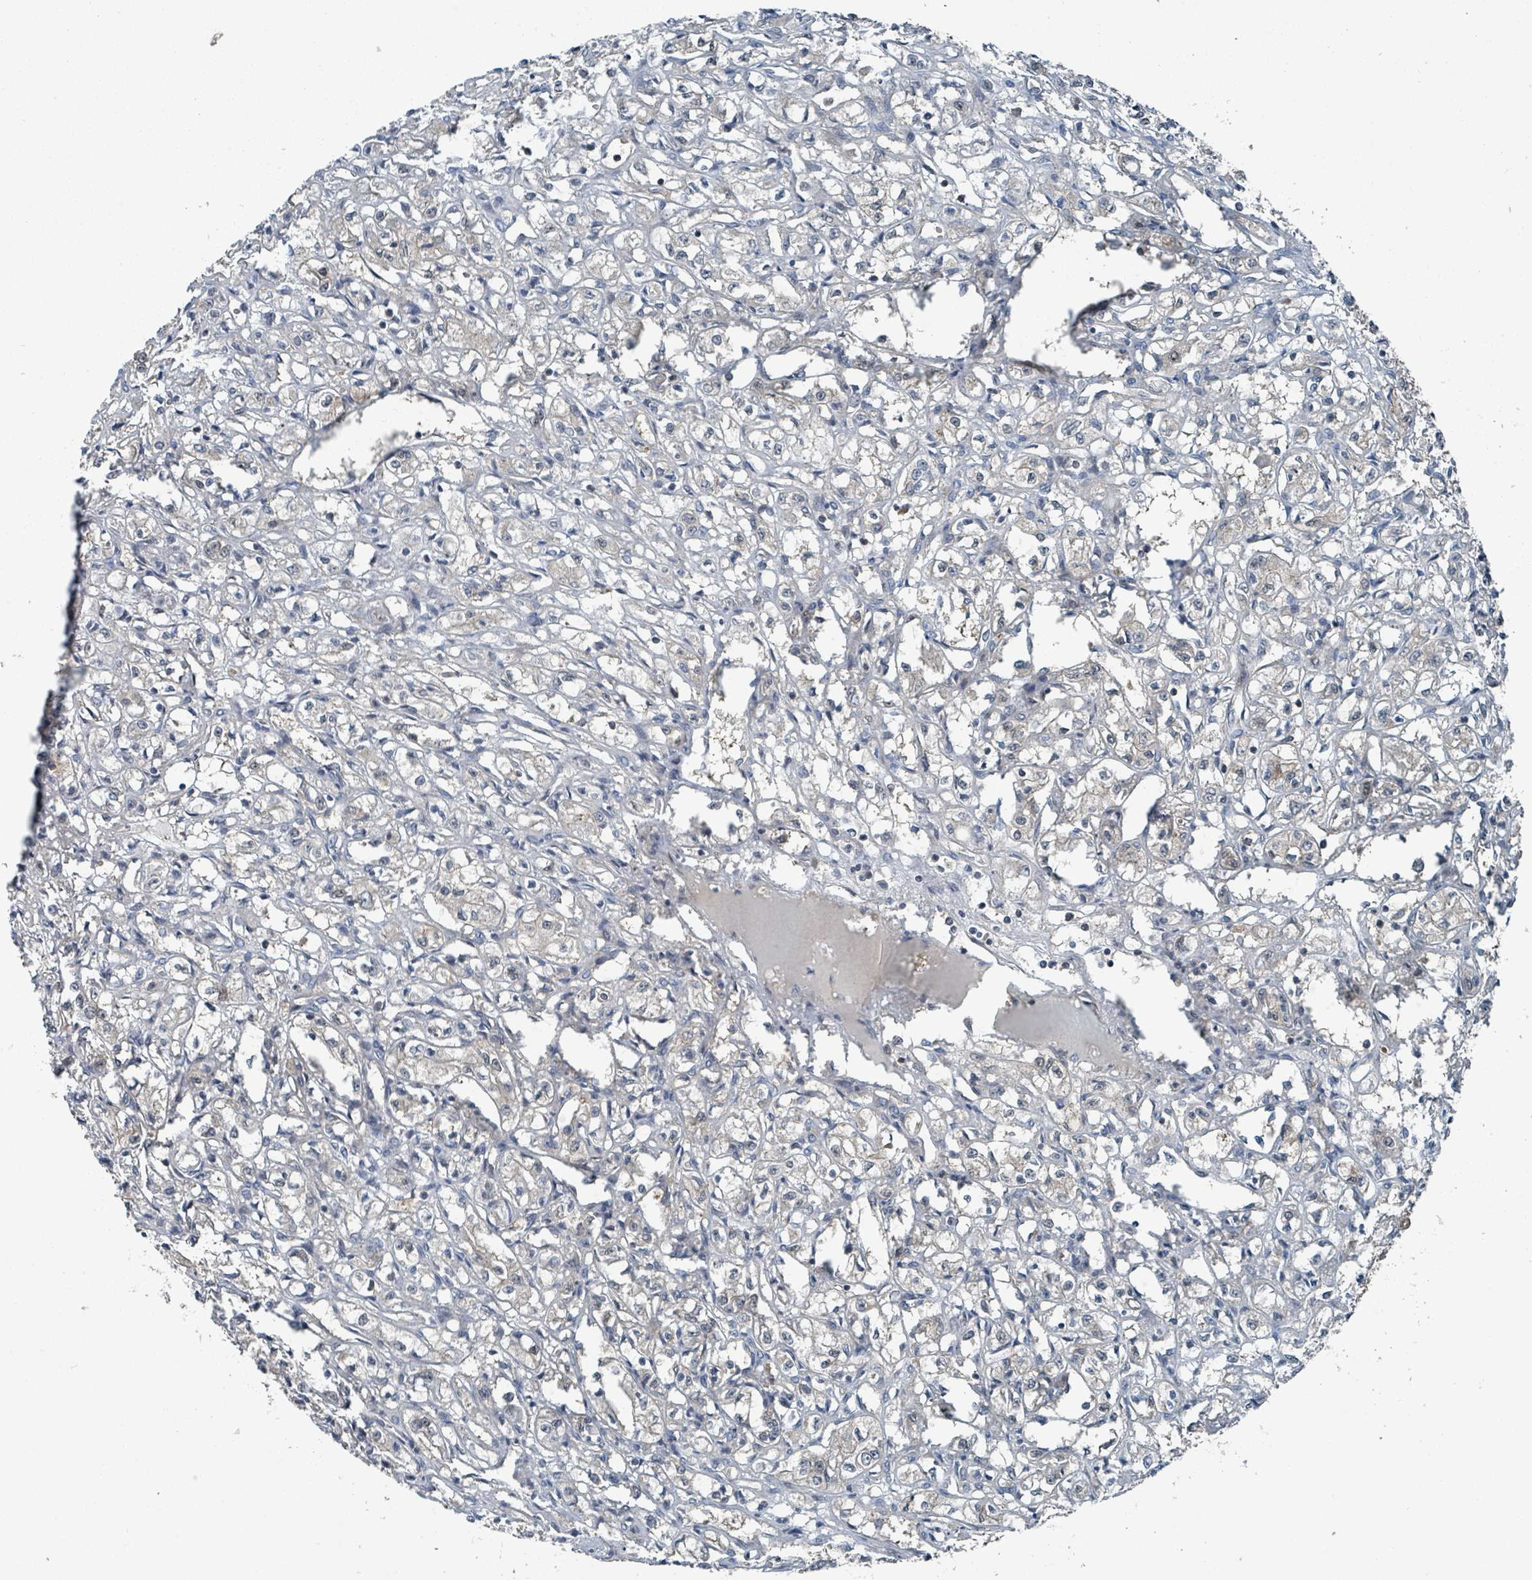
{"staining": {"intensity": "negative", "quantity": "none", "location": "none"}, "tissue": "renal cancer", "cell_type": "Tumor cells", "image_type": "cancer", "snomed": [{"axis": "morphology", "description": "Adenocarcinoma, NOS"}, {"axis": "topography", "description": "Kidney"}], "caption": "This is an immunohistochemistry micrograph of human renal adenocarcinoma. There is no staining in tumor cells.", "gene": "GOLGA7", "patient": {"sex": "male", "age": 56}}